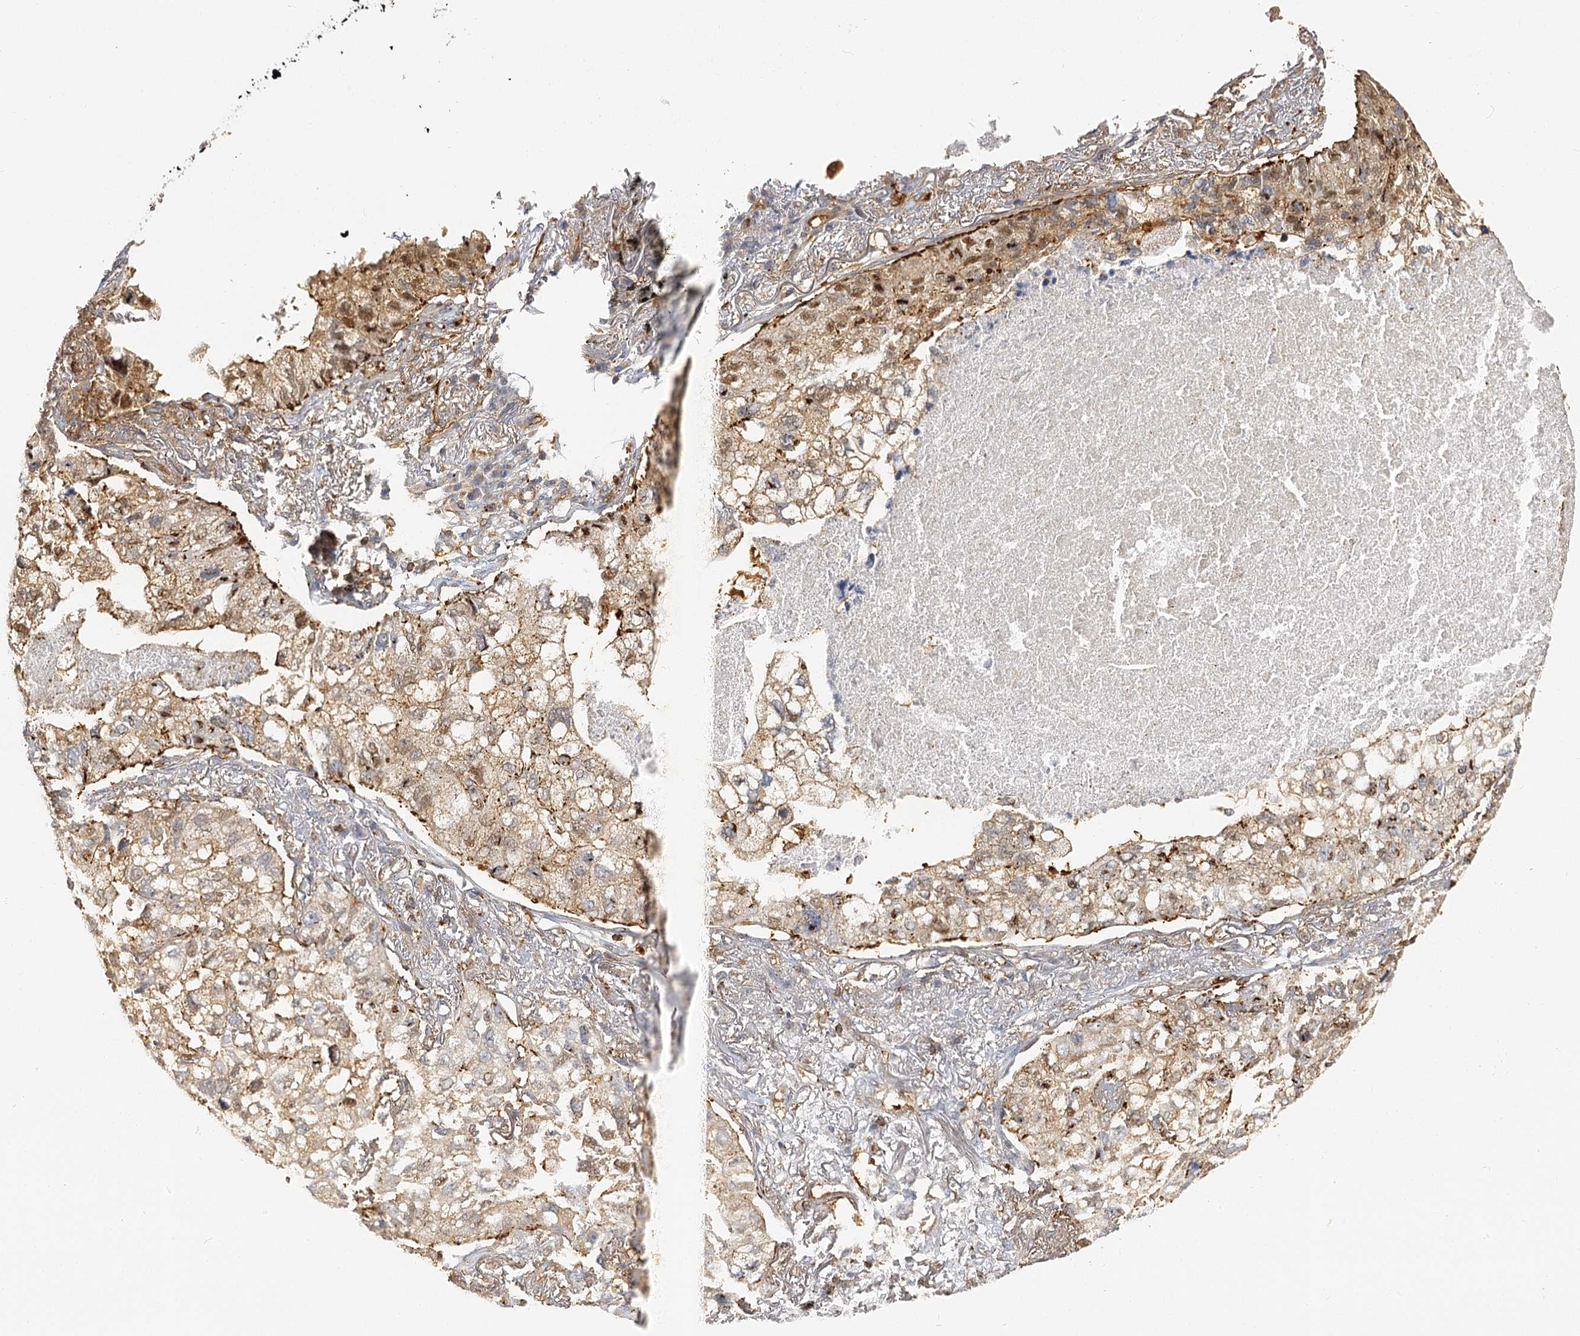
{"staining": {"intensity": "weak", "quantity": ">75%", "location": "cytoplasmic/membranous"}, "tissue": "lung cancer", "cell_type": "Tumor cells", "image_type": "cancer", "snomed": [{"axis": "morphology", "description": "Adenocarcinoma, NOS"}, {"axis": "topography", "description": "Lung"}], "caption": "Adenocarcinoma (lung) stained for a protein demonstrates weak cytoplasmic/membranous positivity in tumor cells.", "gene": "SEC24B", "patient": {"sex": "male", "age": 65}}